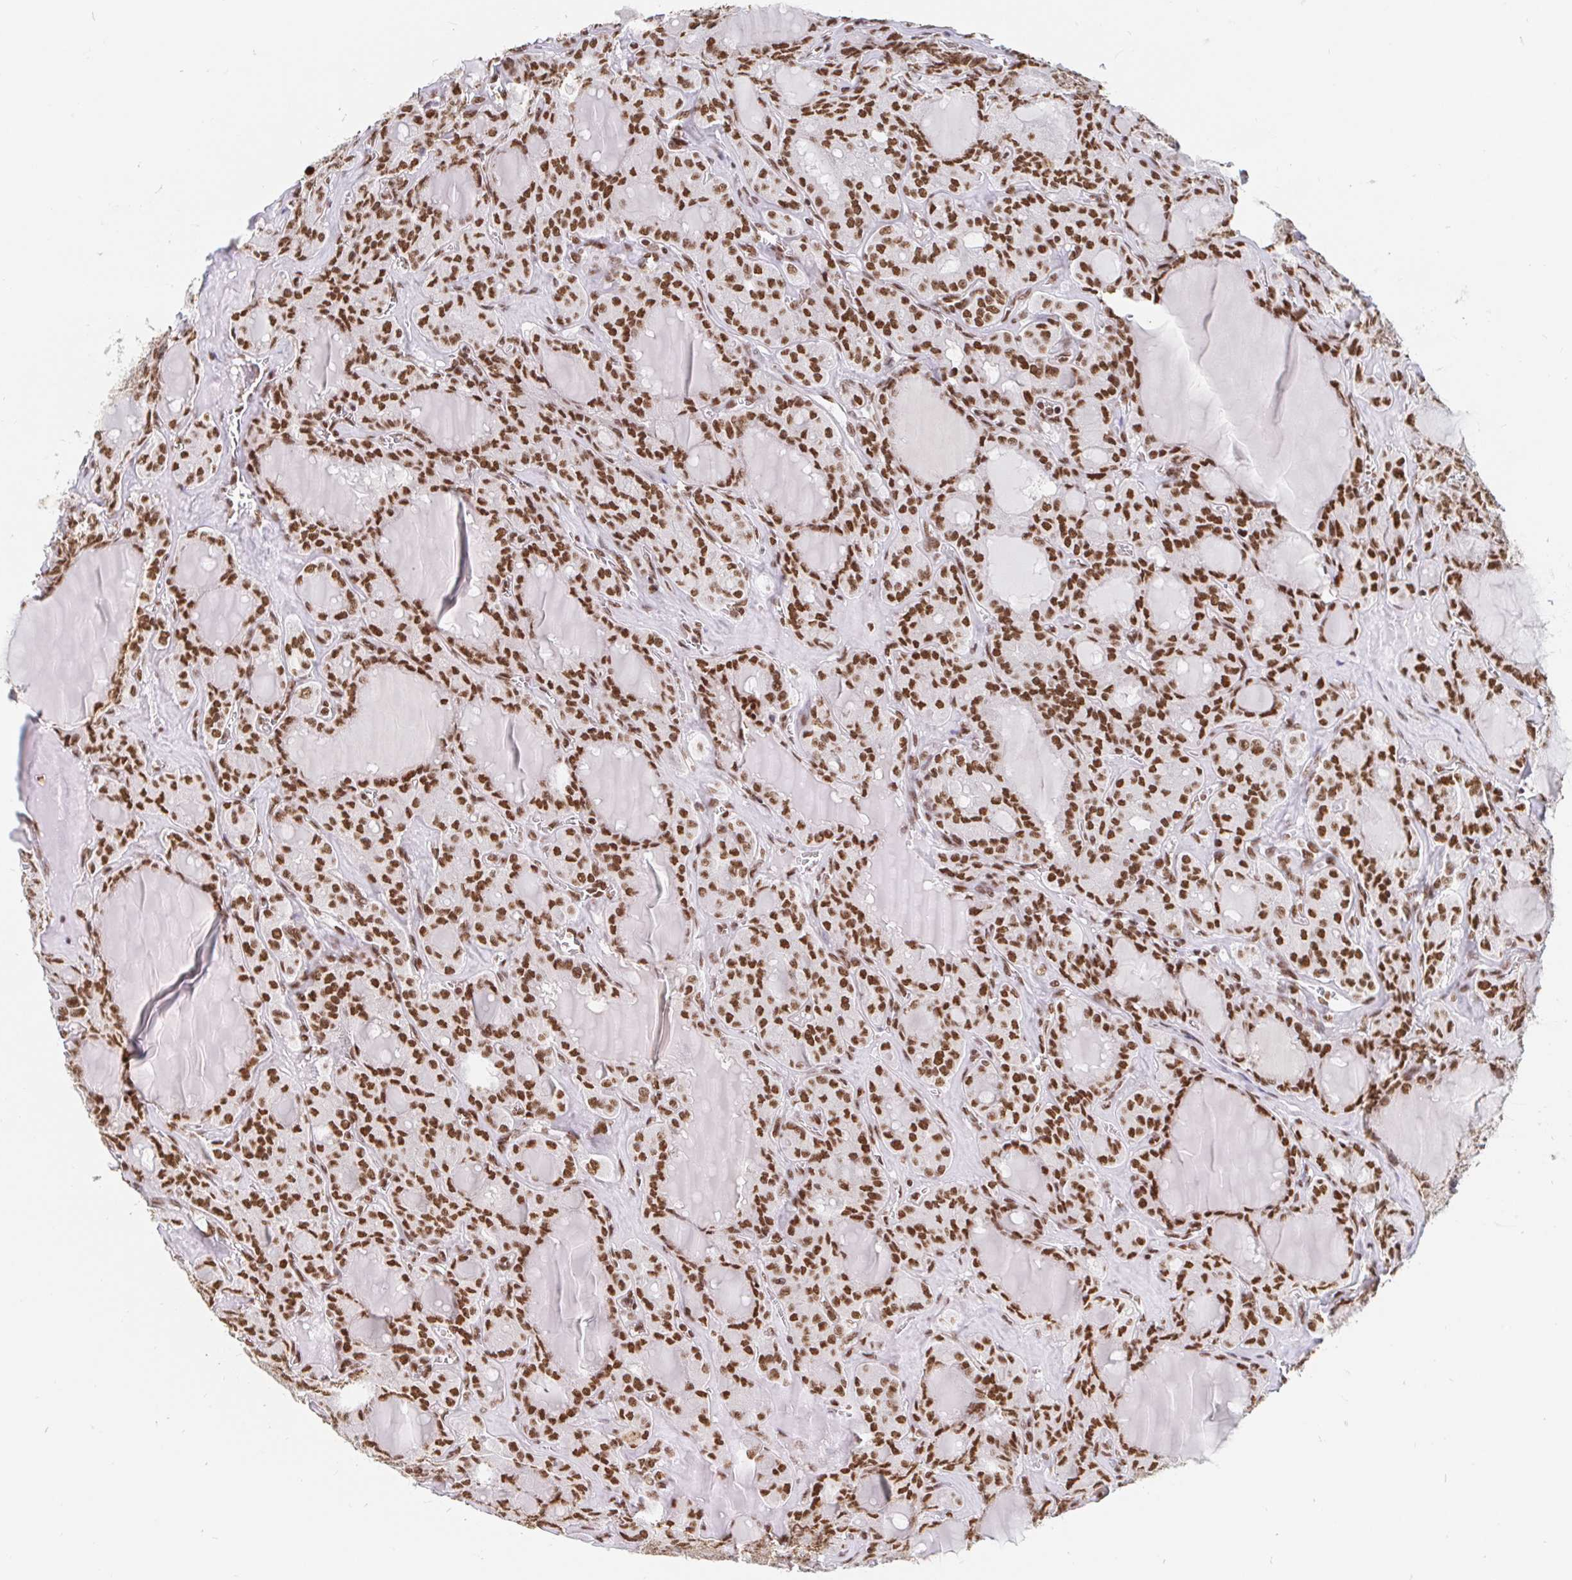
{"staining": {"intensity": "strong", "quantity": ">75%", "location": "nuclear"}, "tissue": "thyroid cancer", "cell_type": "Tumor cells", "image_type": "cancer", "snomed": [{"axis": "morphology", "description": "Papillary adenocarcinoma, NOS"}, {"axis": "topography", "description": "Thyroid gland"}], "caption": "Brown immunohistochemical staining in thyroid cancer demonstrates strong nuclear staining in approximately >75% of tumor cells.", "gene": "RBMX", "patient": {"sex": "male", "age": 87}}